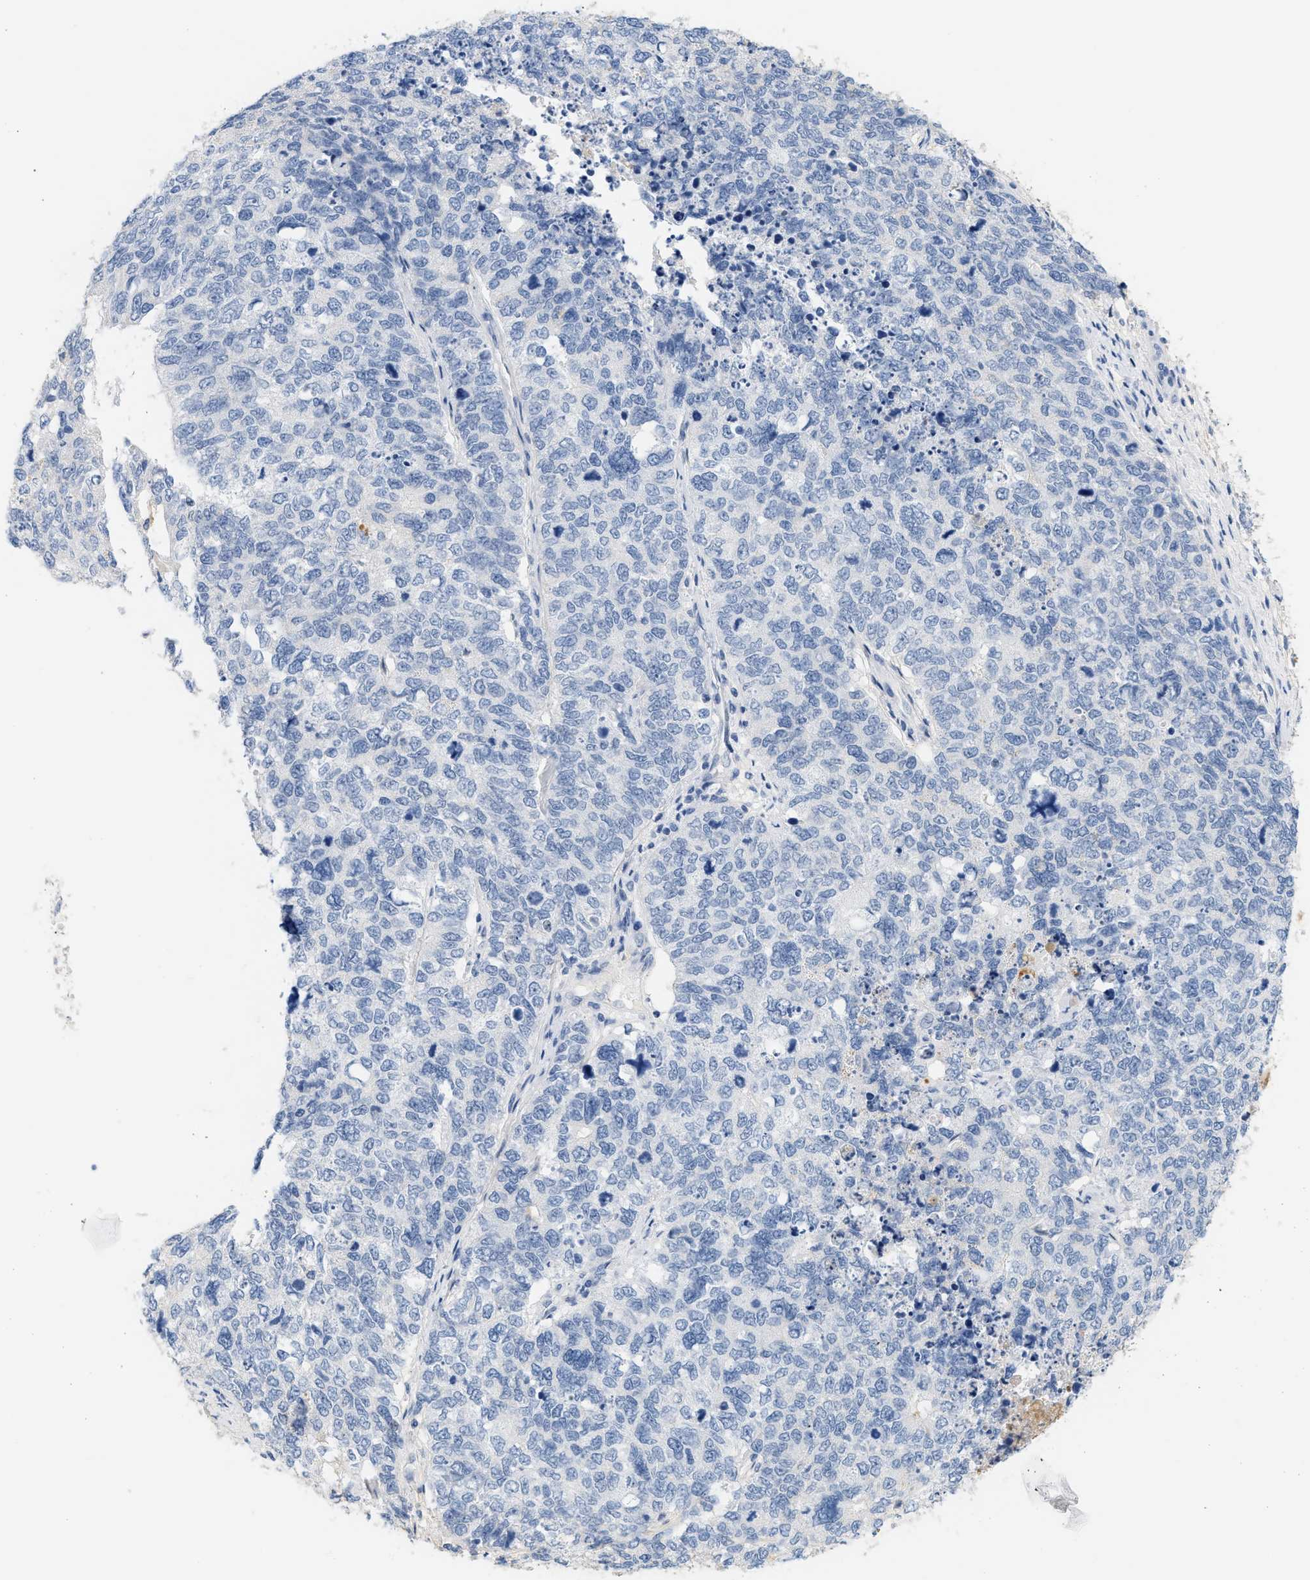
{"staining": {"intensity": "negative", "quantity": "none", "location": "none"}, "tissue": "cervical cancer", "cell_type": "Tumor cells", "image_type": "cancer", "snomed": [{"axis": "morphology", "description": "Squamous cell carcinoma, NOS"}, {"axis": "topography", "description": "Cervix"}], "caption": "Cervical cancer (squamous cell carcinoma) was stained to show a protein in brown. There is no significant expression in tumor cells. (DAB immunohistochemistry (IHC) visualized using brightfield microscopy, high magnification).", "gene": "CFH", "patient": {"sex": "female", "age": 63}}